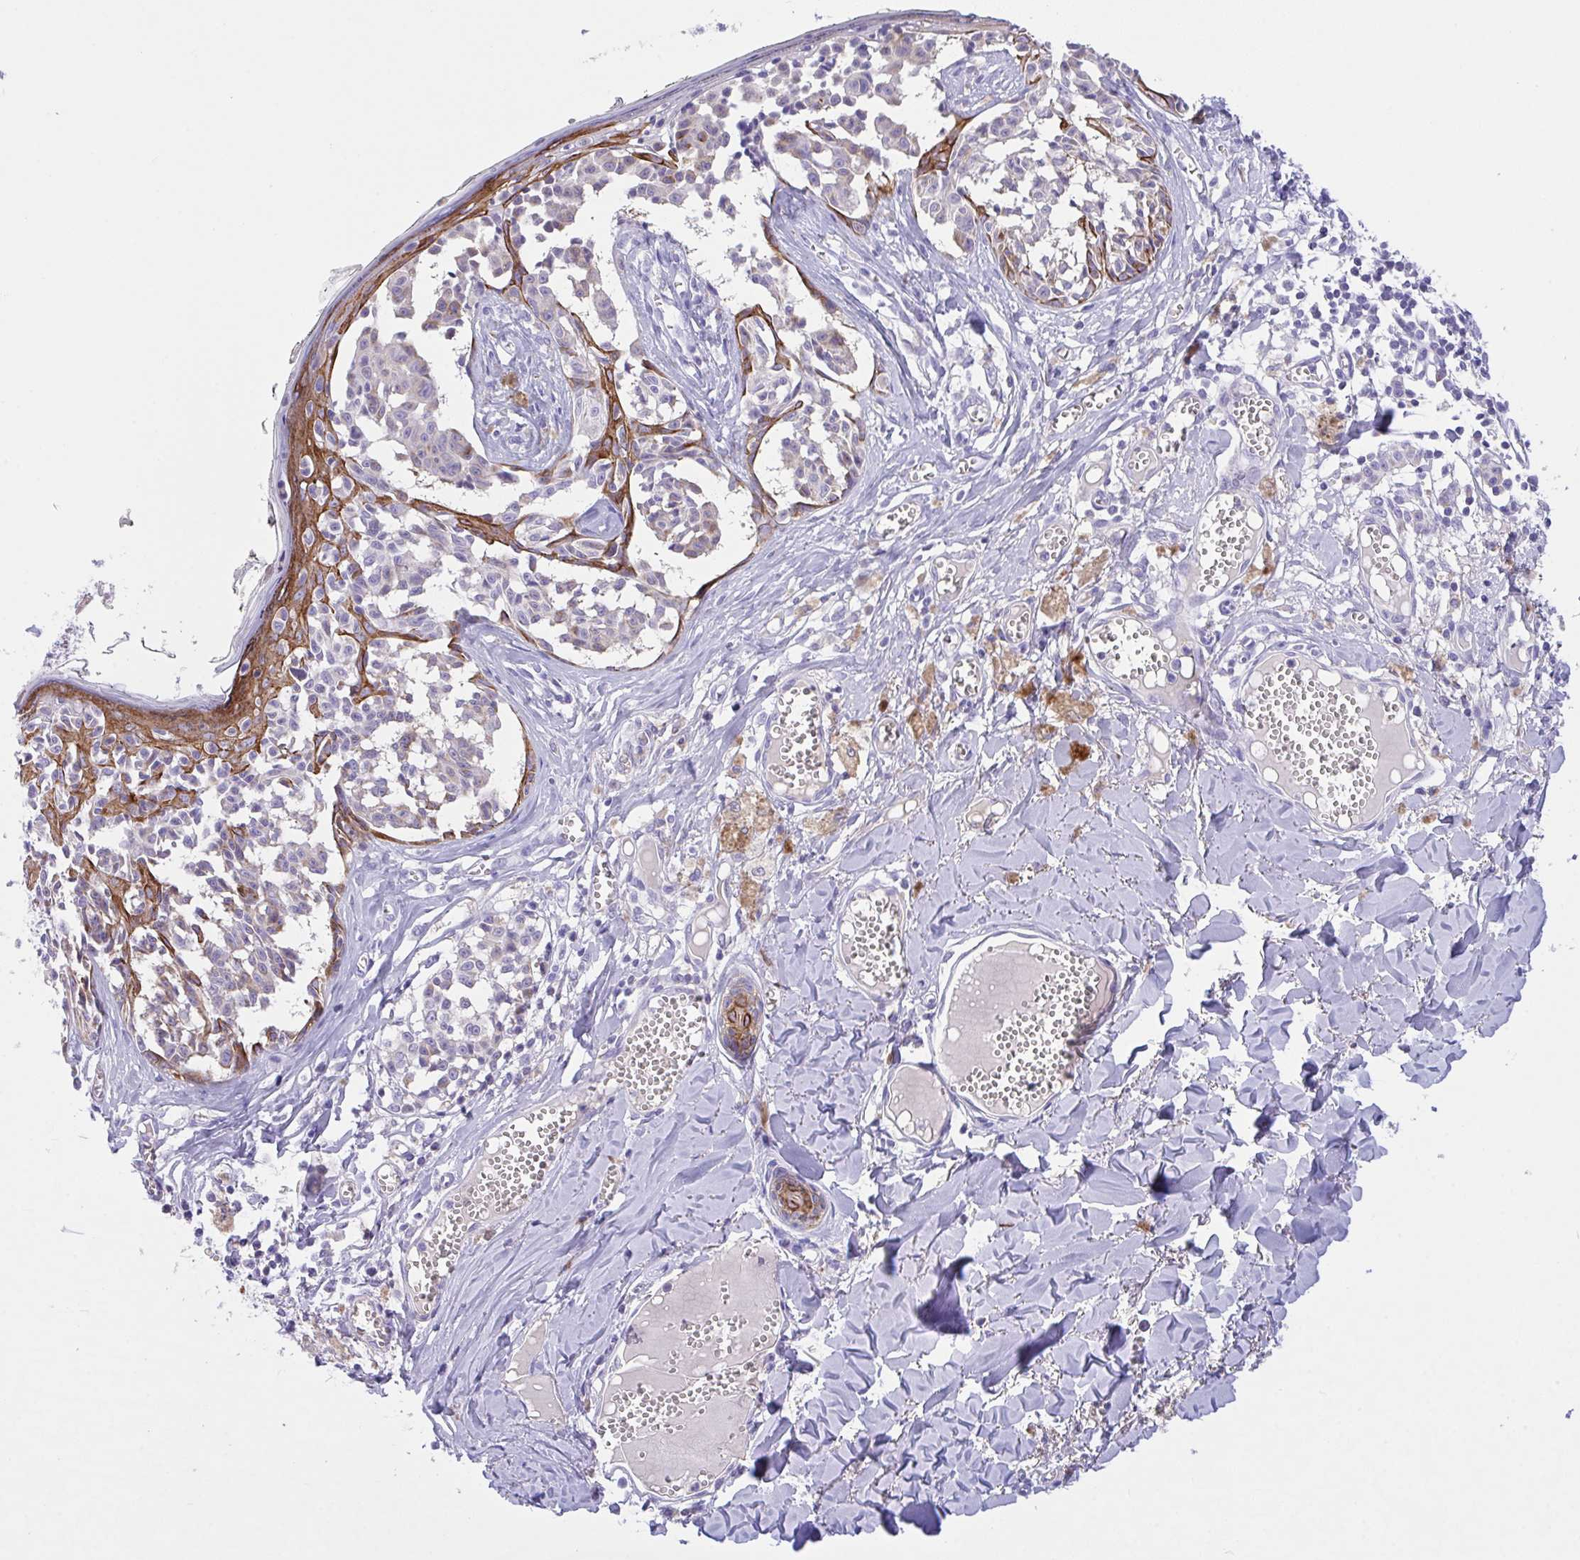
{"staining": {"intensity": "weak", "quantity": "<25%", "location": "cytoplasmic/membranous"}, "tissue": "melanoma", "cell_type": "Tumor cells", "image_type": "cancer", "snomed": [{"axis": "morphology", "description": "Malignant melanoma, NOS"}, {"axis": "topography", "description": "Skin"}], "caption": "Melanoma was stained to show a protein in brown. There is no significant expression in tumor cells.", "gene": "FBXL20", "patient": {"sex": "female", "age": 43}}